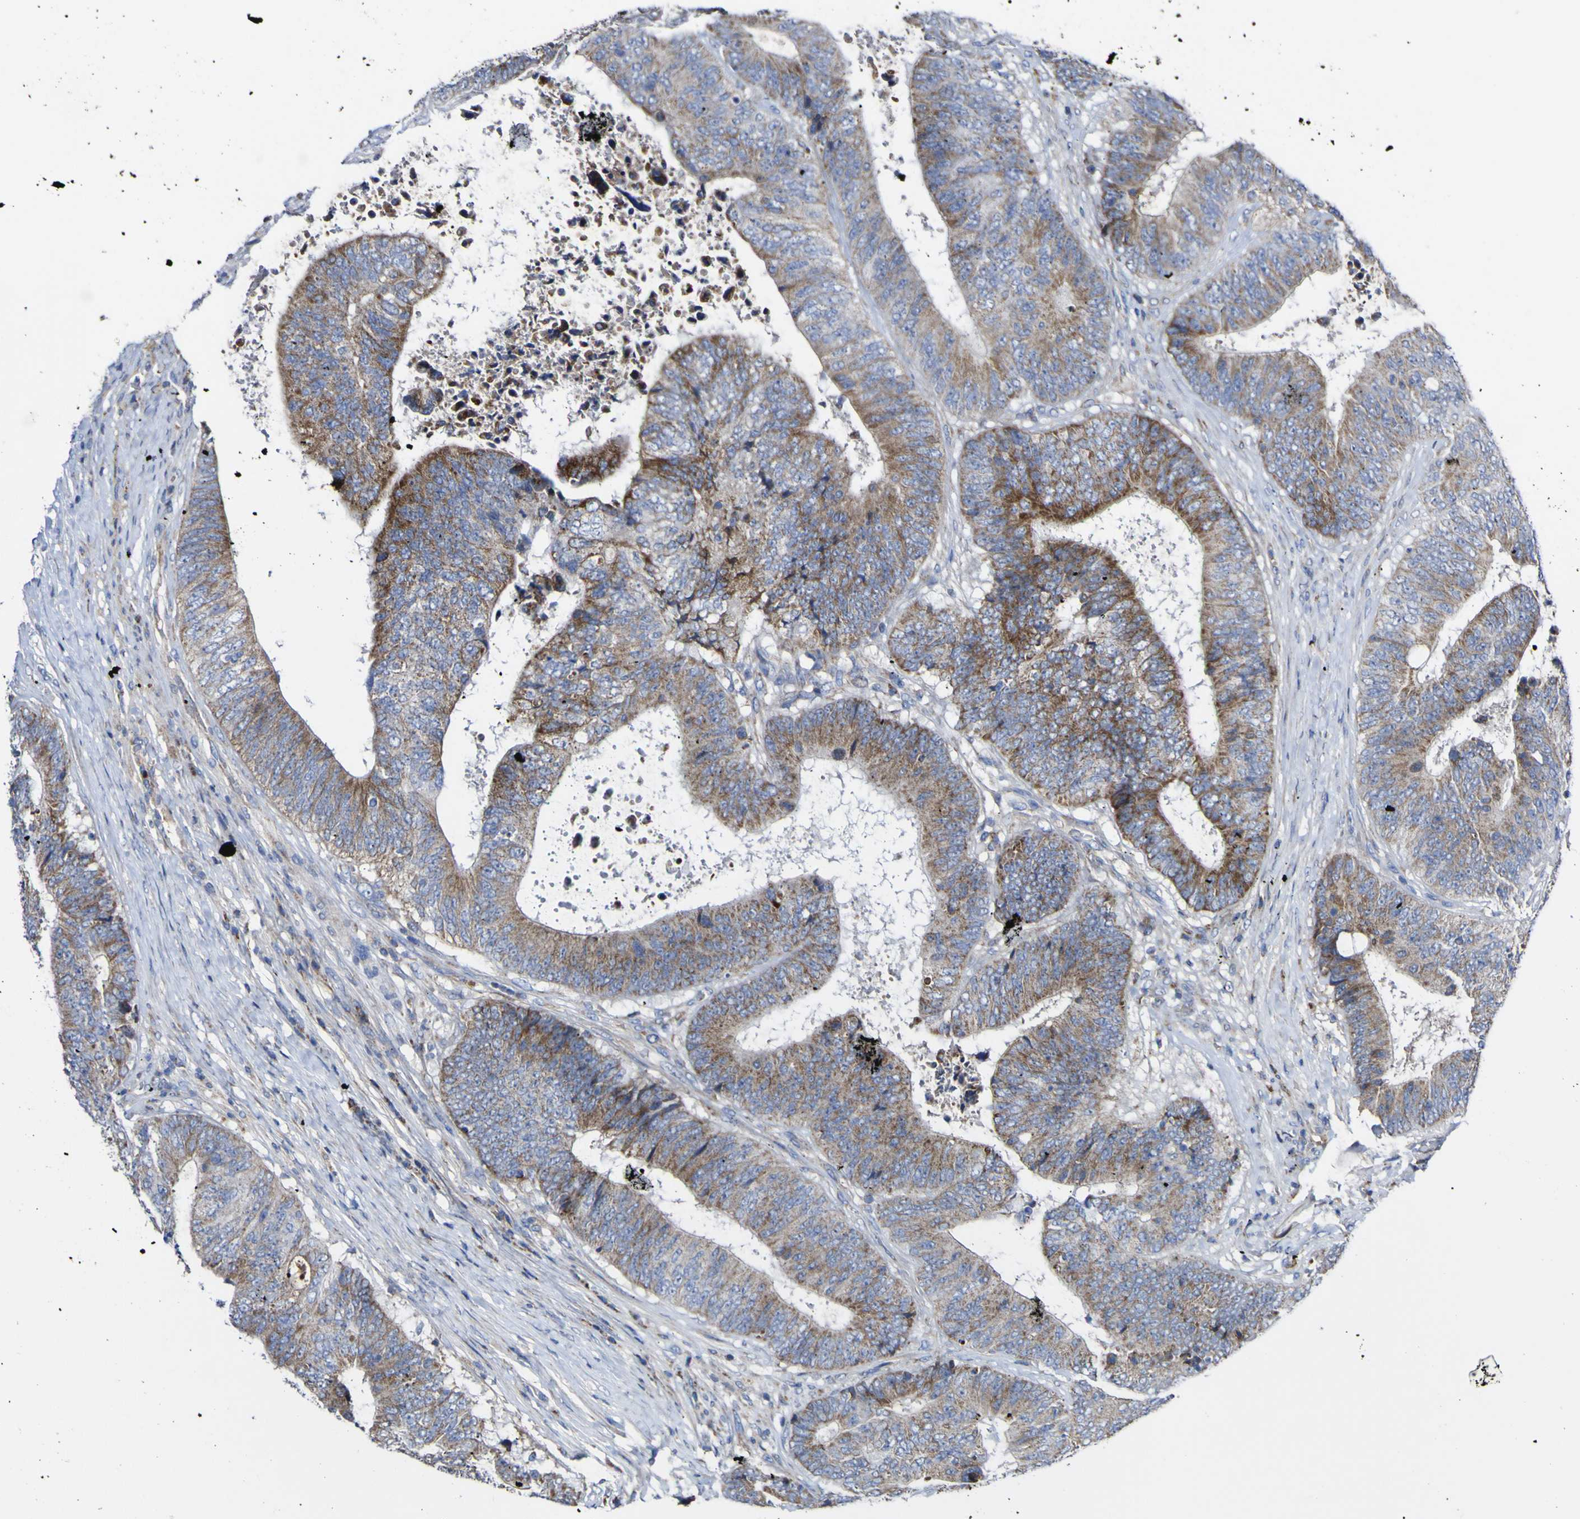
{"staining": {"intensity": "moderate", "quantity": ">75%", "location": "cytoplasmic/membranous"}, "tissue": "colorectal cancer", "cell_type": "Tumor cells", "image_type": "cancer", "snomed": [{"axis": "morphology", "description": "Adenocarcinoma, NOS"}, {"axis": "topography", "description": "Rectum"}], "caption": "A brown stain shows moderate cytoplasmic/membranous expression of a protein in adenocarcinoma (colorectal) tumor cells.", "gene": "CCDC90B", "patient": {"sex": "male", "age": 72}}